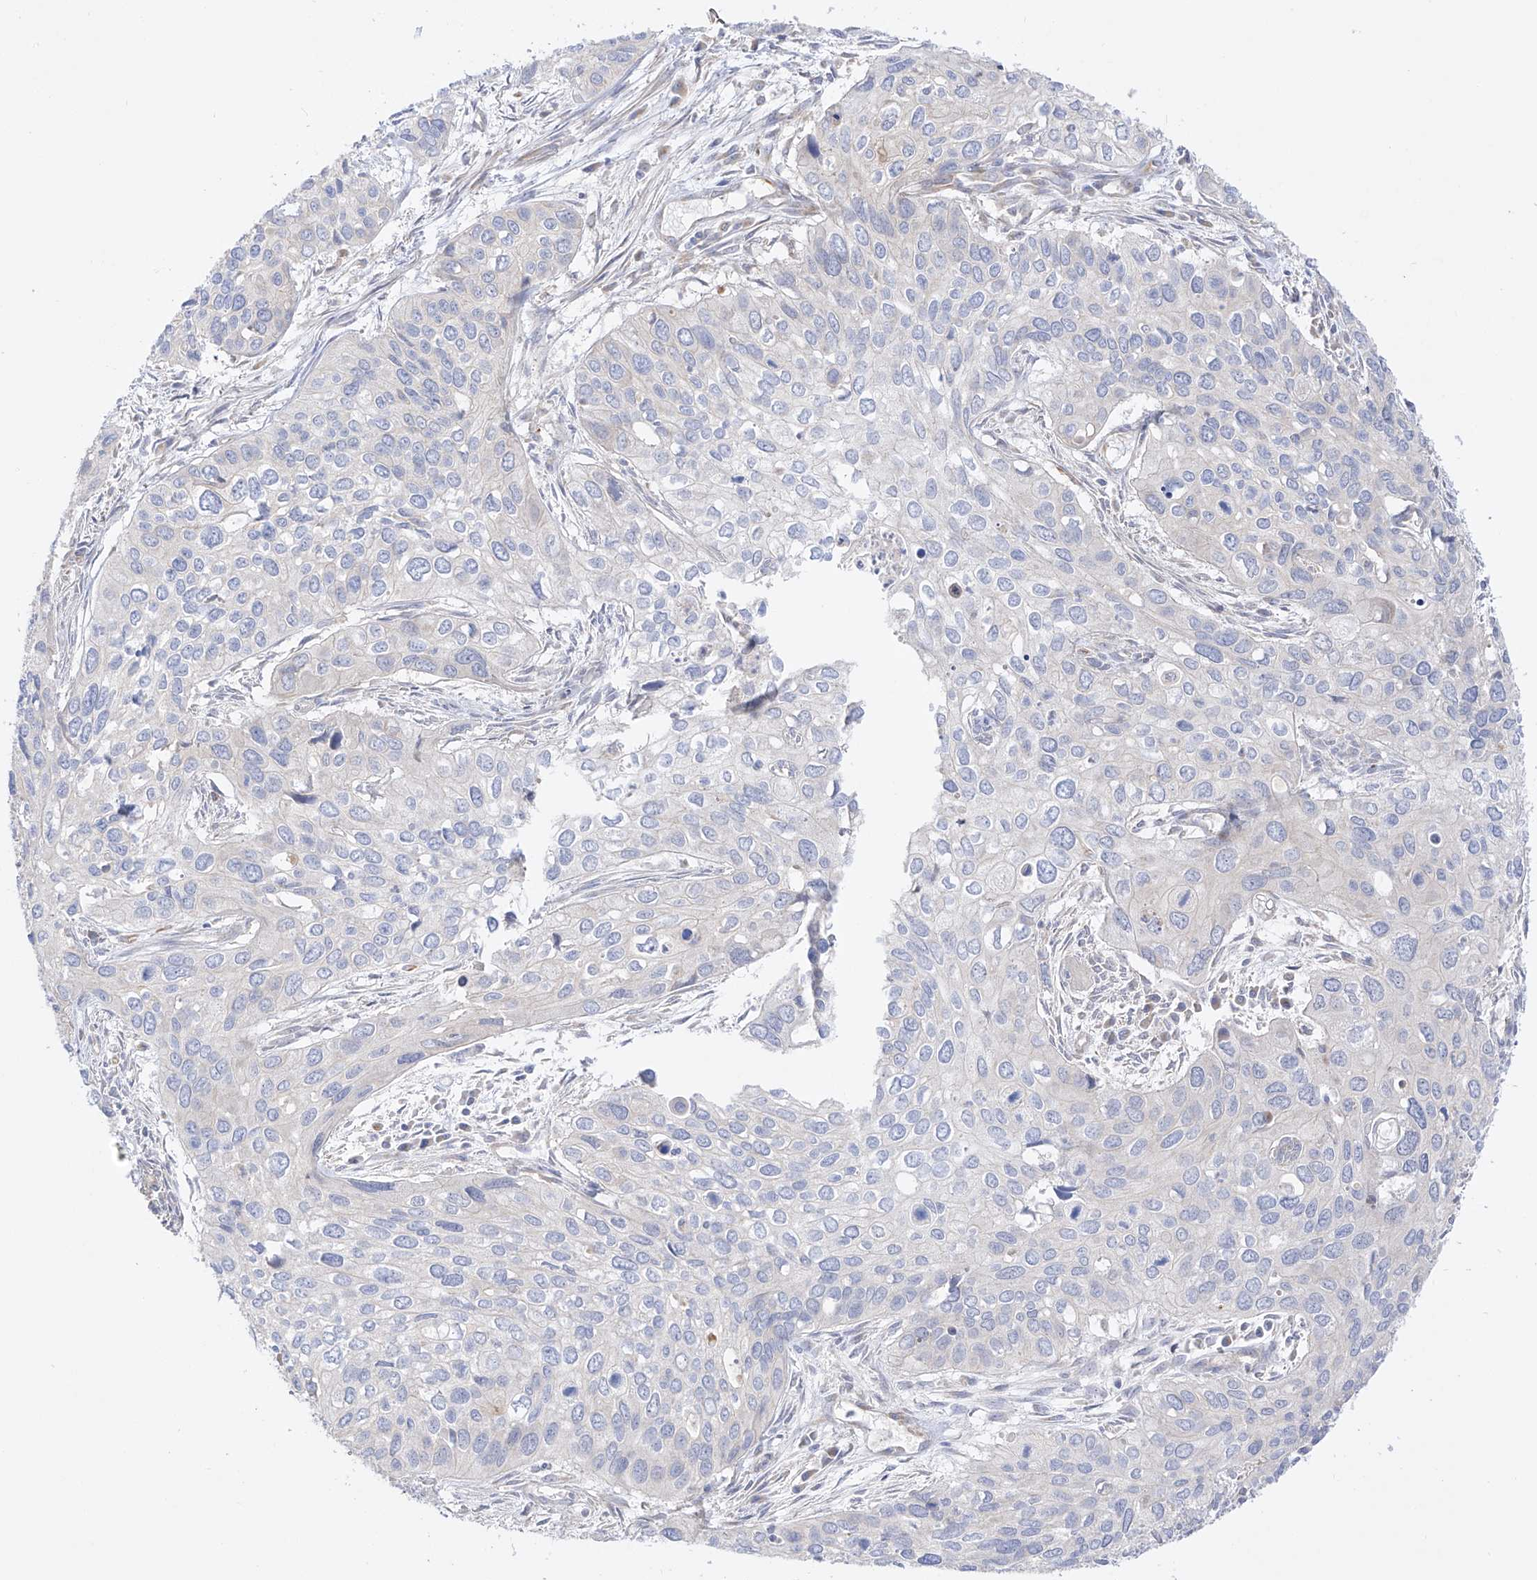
{"staining": {"intensity": "negative", "quantity": "none", "location": "none"}, "tissue": "cervical cancer", "cell_type": "Tumor cells", "image_type": "cancer", "snomed": [{"axis": "morphology", "description": "Squamous cell carcinoma, NOS"}, {"axis": "topography", "description": "Cervix"}], "caption": "Photomicrograph shows no protein positivity in tumor cells of cervical cancer tissue.", "gene": "YKT6", "patient": {"sex": "female", "age": 55}}